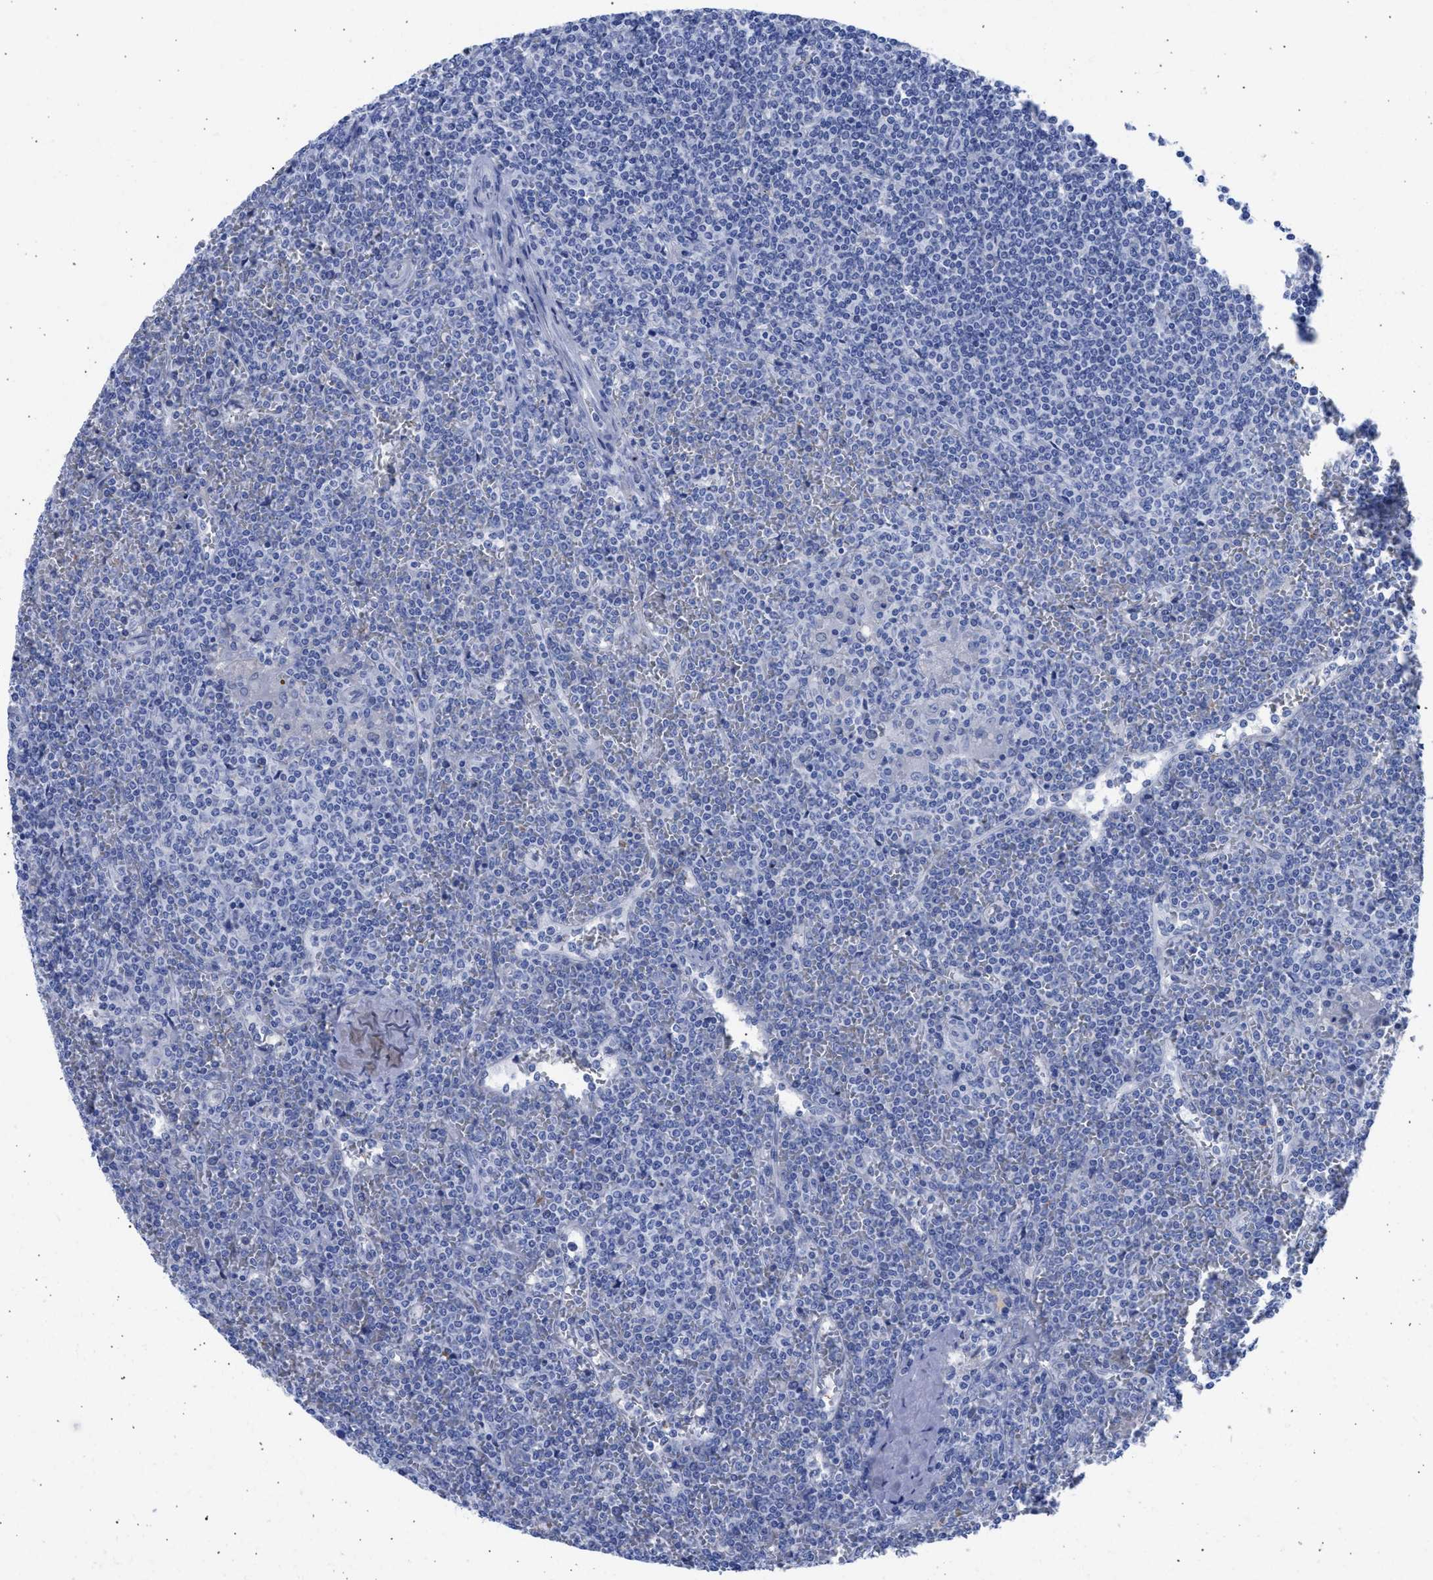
{"staining": {"intensity": "negative", "quantity": "none", "location": "none"}, "tissue": "lymphoma", "cell_type": "Tumor cells", "image_type": "cancer", "snomed": [{"axis": "morphology", "description": "Malignant lymphoma, non-Hodgkin's type, Low grade"}, {"axis": "topography", "description": "Spleen"}], "caption": "The image shows no staining of tumor cells in lymphoma.", "gene": "RSPH1", "patient": {"sex": "female", "age": 19}}